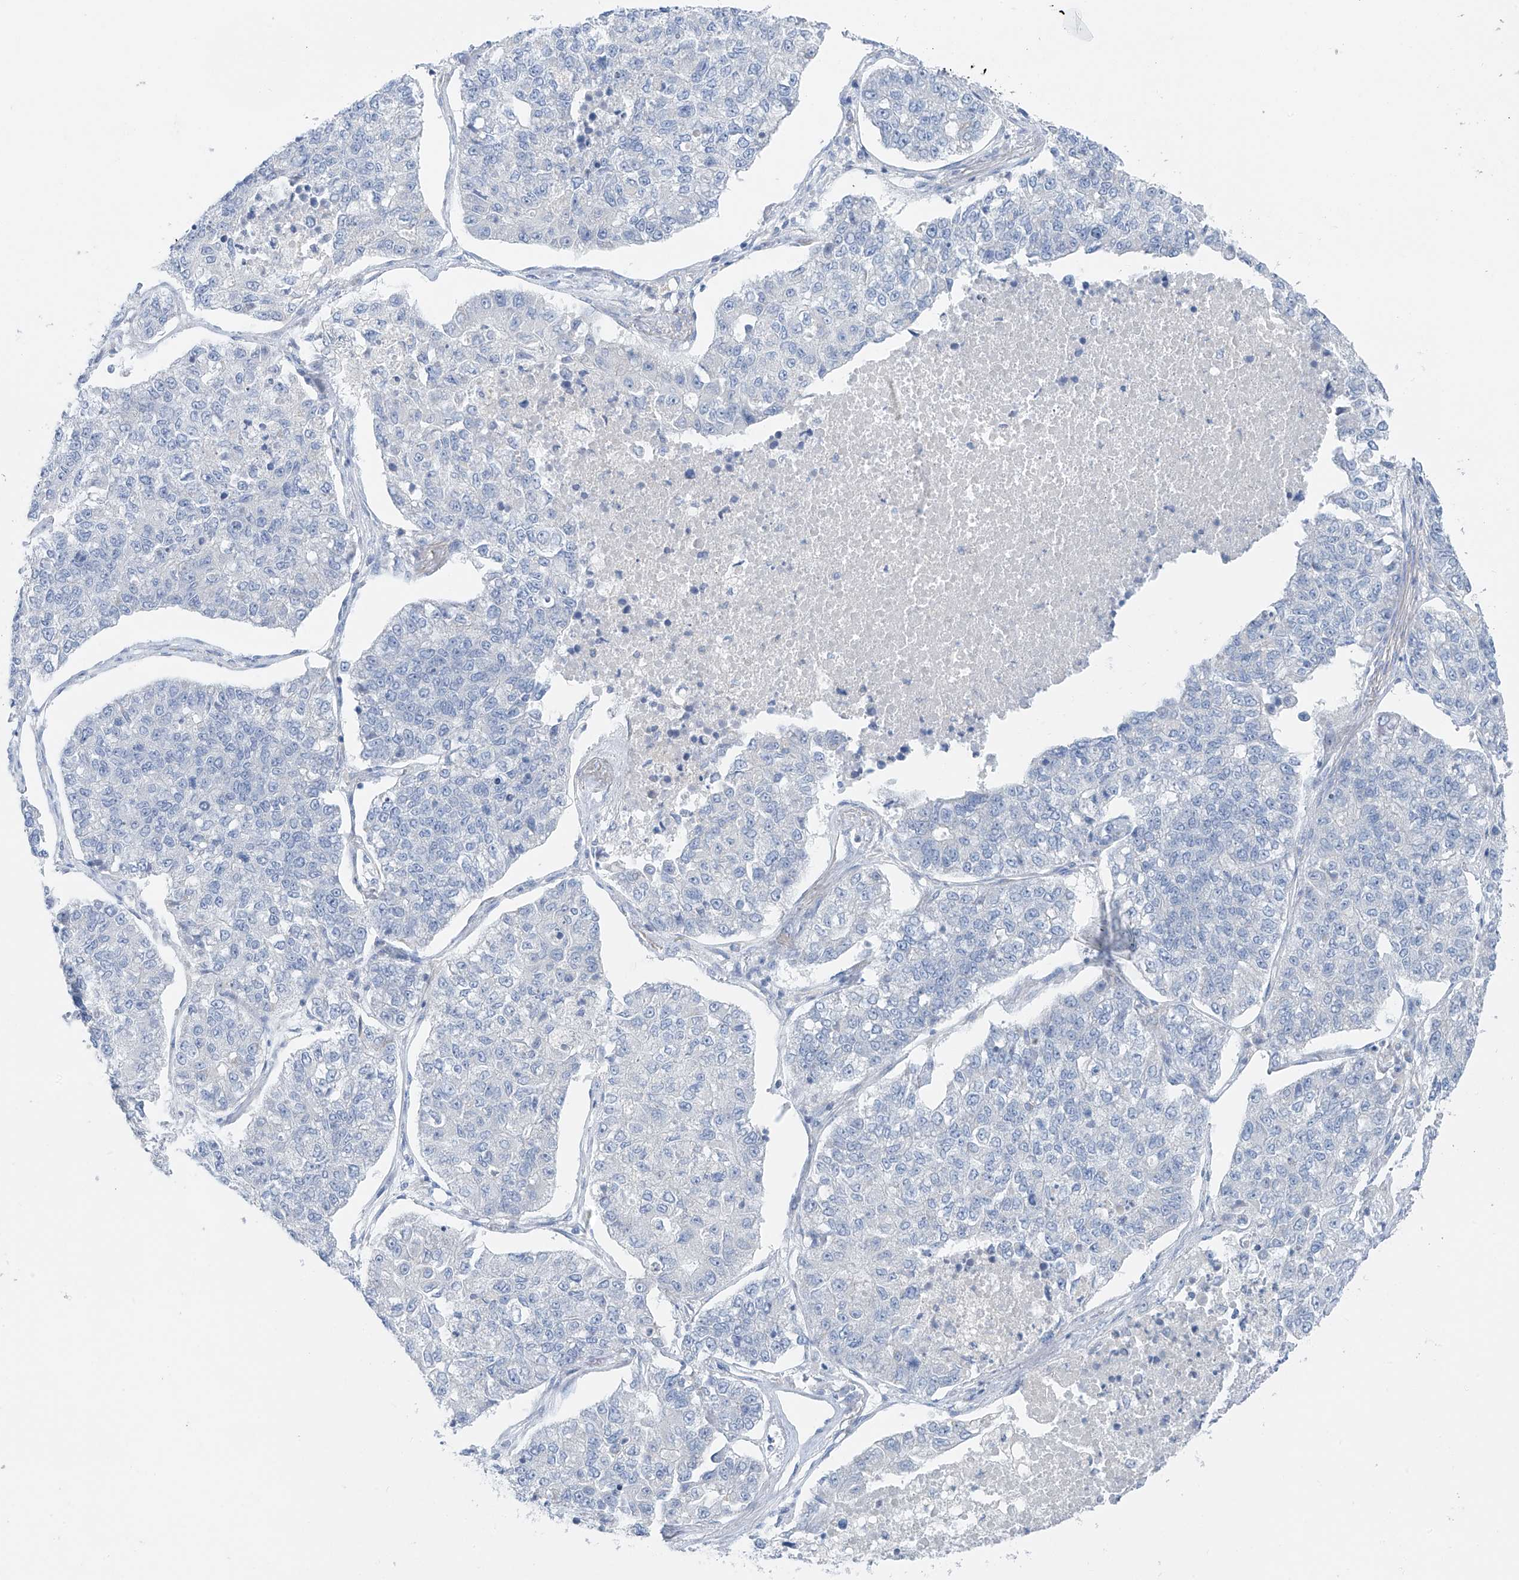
{"staining": {"intensity": "negative", "quantity": "none", "location": "none"}, "tissue": "lung cancer", "cell_type": "Tumor cells", "image_type": "cancer", "snomed": [{"axis": "morphology", "description": "Adenocarcinoma, NOS"}, {"axis": "topography", "description": "Lung"}], "caption": "A micrograph of adenocarcinoma (lung) stained for a protein demonstrates no brown staining in tumor cells.", "gene": "POMGNT2", "patient": {"sex": "male", "age": 49}}